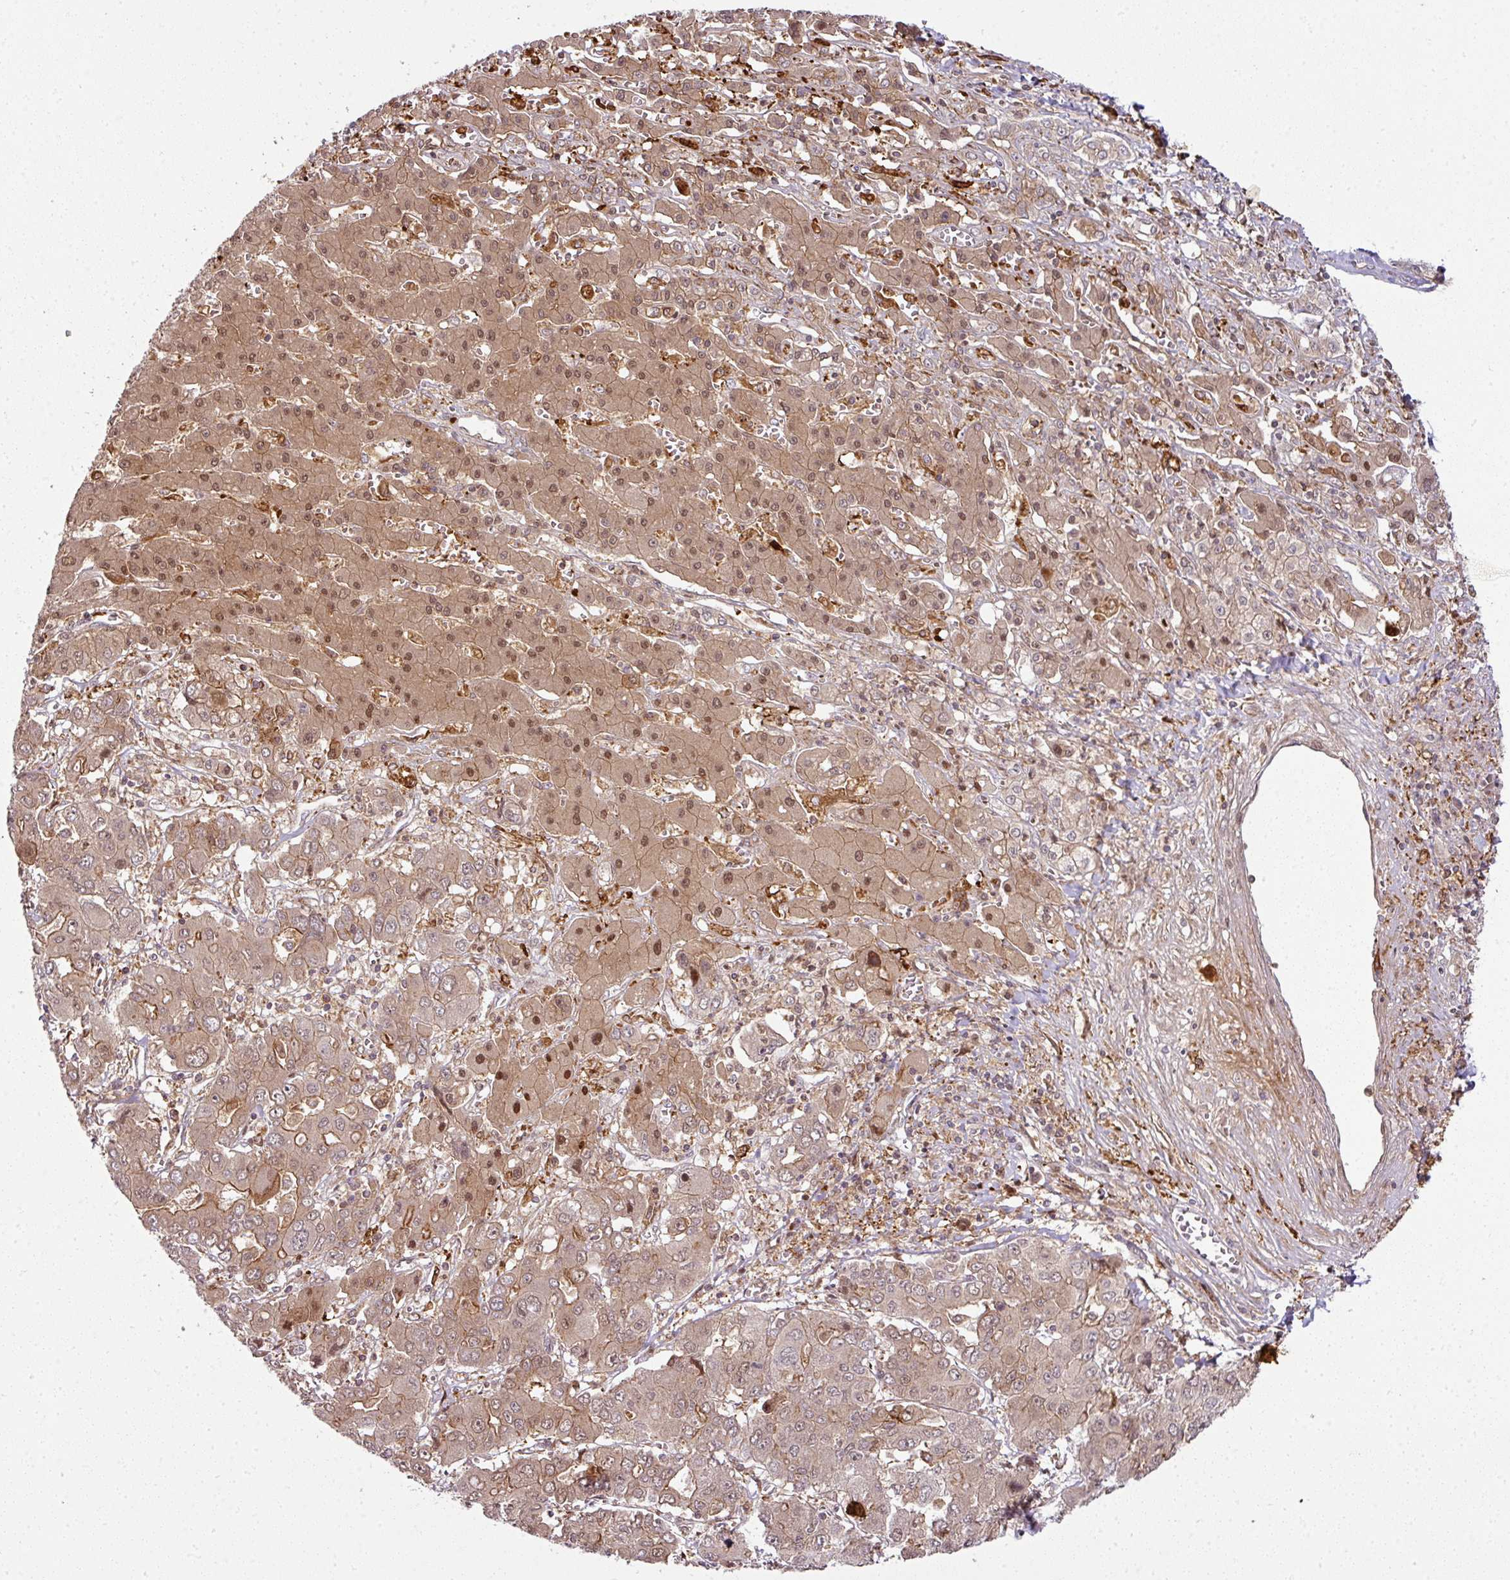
{"staining": {"intensity": "moderate", "quantity": ">75%", "location": "cytoplasmic/membranous,nuclear"}, "tissue": "liver cancer", "cell_type": "Tumor cells", "image_type": "cancer", "snomed": [{"axis": "morphology", "description": "Cholangiocarcinoma"}, {"axis": "topography", "description": "Liver"}], "caption": "Protein staining displays moderate cytoplasmic/membranous and nuclear positivity in about >75% of tumor cells in liver cholangiocarcinoma.", "gene": "ATAT1", "patient": {"sex": "male", "age": 67}}